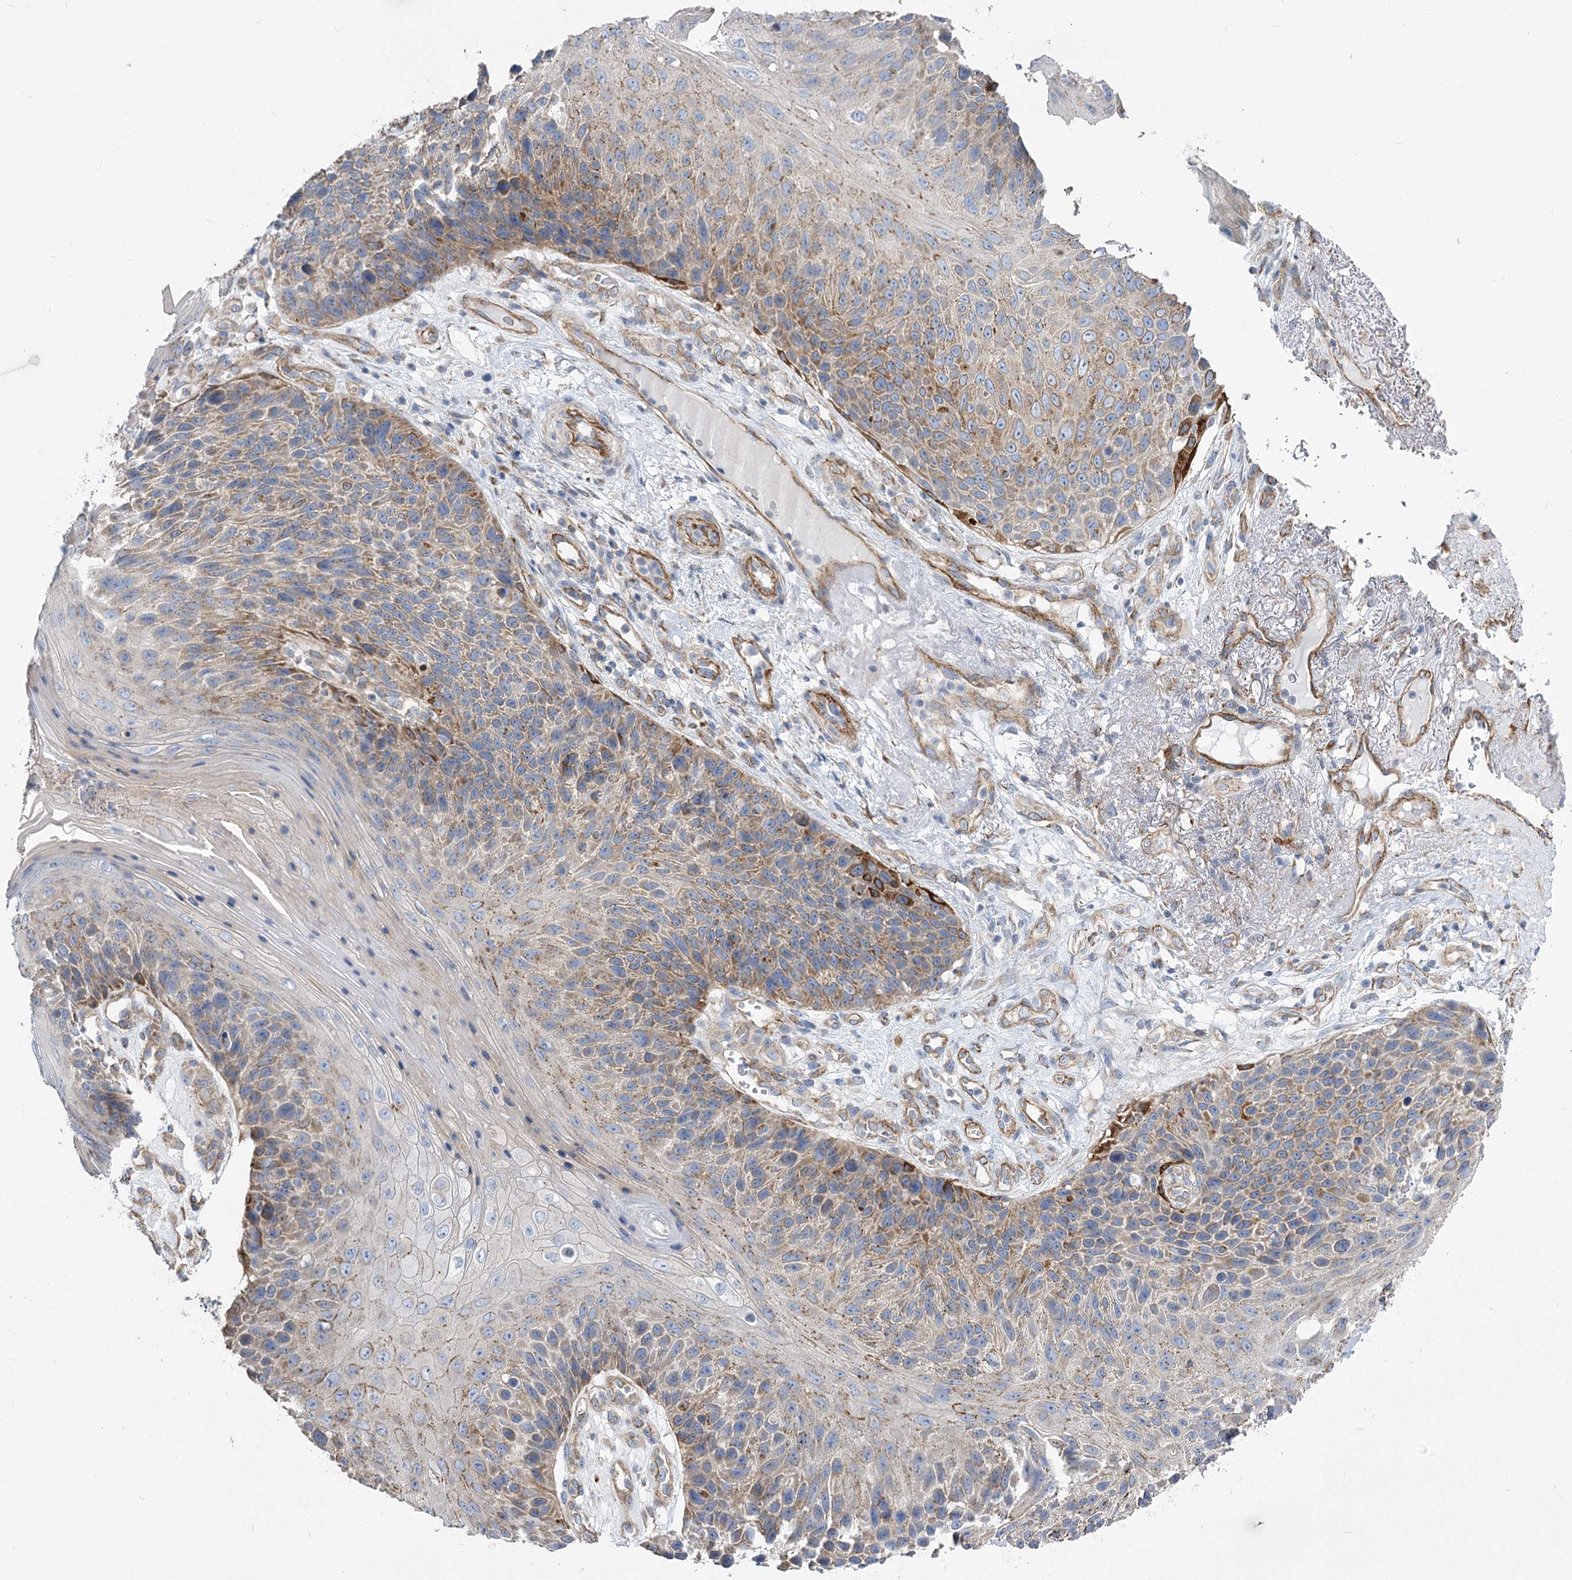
{"staining": {"intensity": "moderate", "quantity": "<25%", "location": "cytoplasmic/membranous"}, "tissue": "skin cancer", "cell_type": "Tumor cells", "image_type": "cancer", "snomed": [{"axis": "morphology", "description": "Squamous cell carcinoma, NOS"}, {"axis": "topography", "description": "Skin"}], "caption": "The image exhibits immunohistochemical staining of skin cancer (squamous cell carcinoma). There is moderate cytoplasmic/membranous positivity is identified in approximately <25% of tumor cells.", "gene": "RMDN2", "patient": {"sex": "female", "age": 88}}